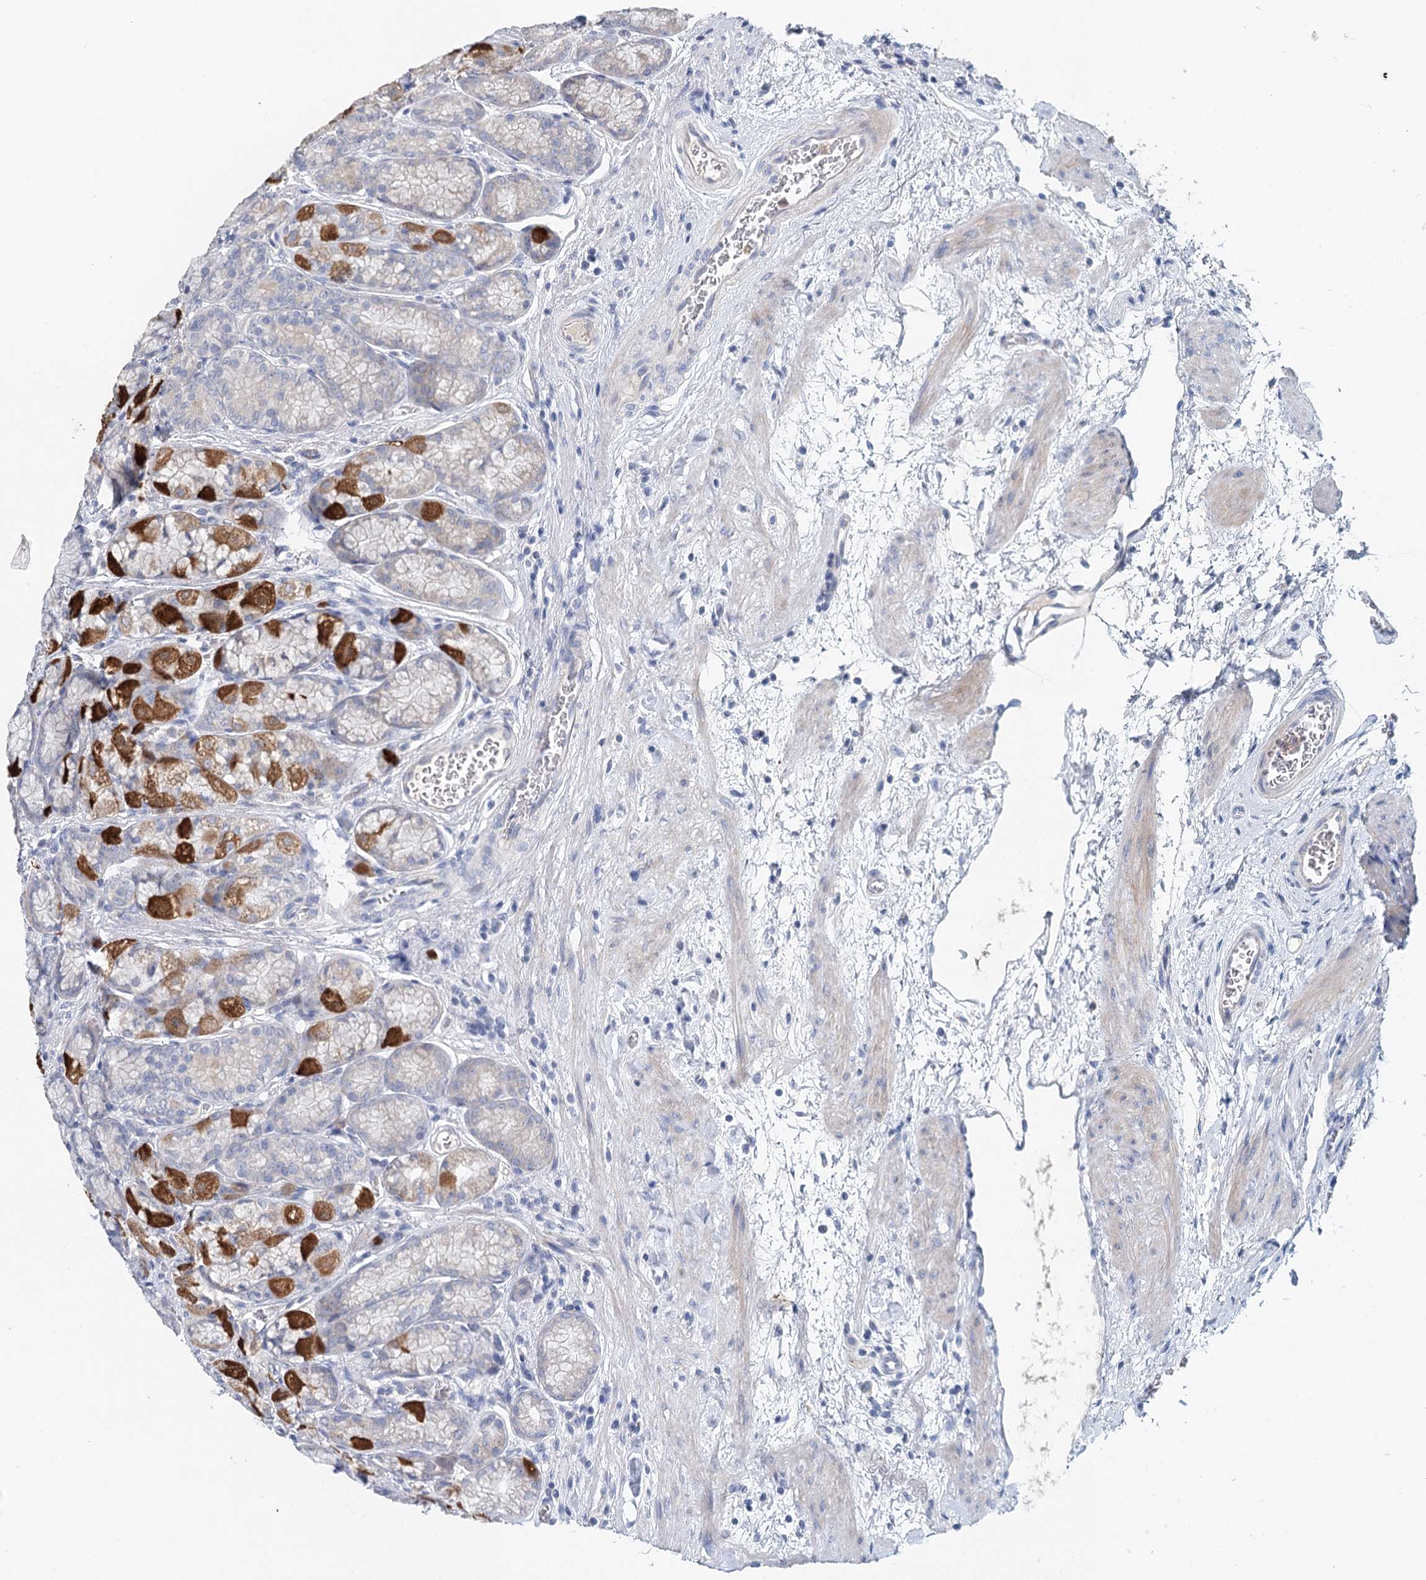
{"staining": {"intensity": "strong", "quantity": "25%-75%", "location": "cytoplasmic/membranous"}, "tissue": "stomach", "cell_type": "Glandular cells", "image_type": "normal", "snomed": [{"axis": "morphology", "description": "Normal tissue, NOS"}, {"axis": "morphology", "description": "Adenocarcinoma, NOS"}, {"axis": "morphology", "description": "Adenocarcinoma, High grade"}, {"axis": "topography", "description": "Stomach, upper"}, {"axis": "topography", "description": "Stomach"}], "caption": "Brown immunohistochemical staining in benign stomach demonstrates strong cytoplasmic/membranous staining in approximately 25%-75% of glandular cells. (brown staining indicates protein expression, while blue staining denotes nuclei).", "gene": "MYL6B", "patient": {"sex": "female", "age": 65}}